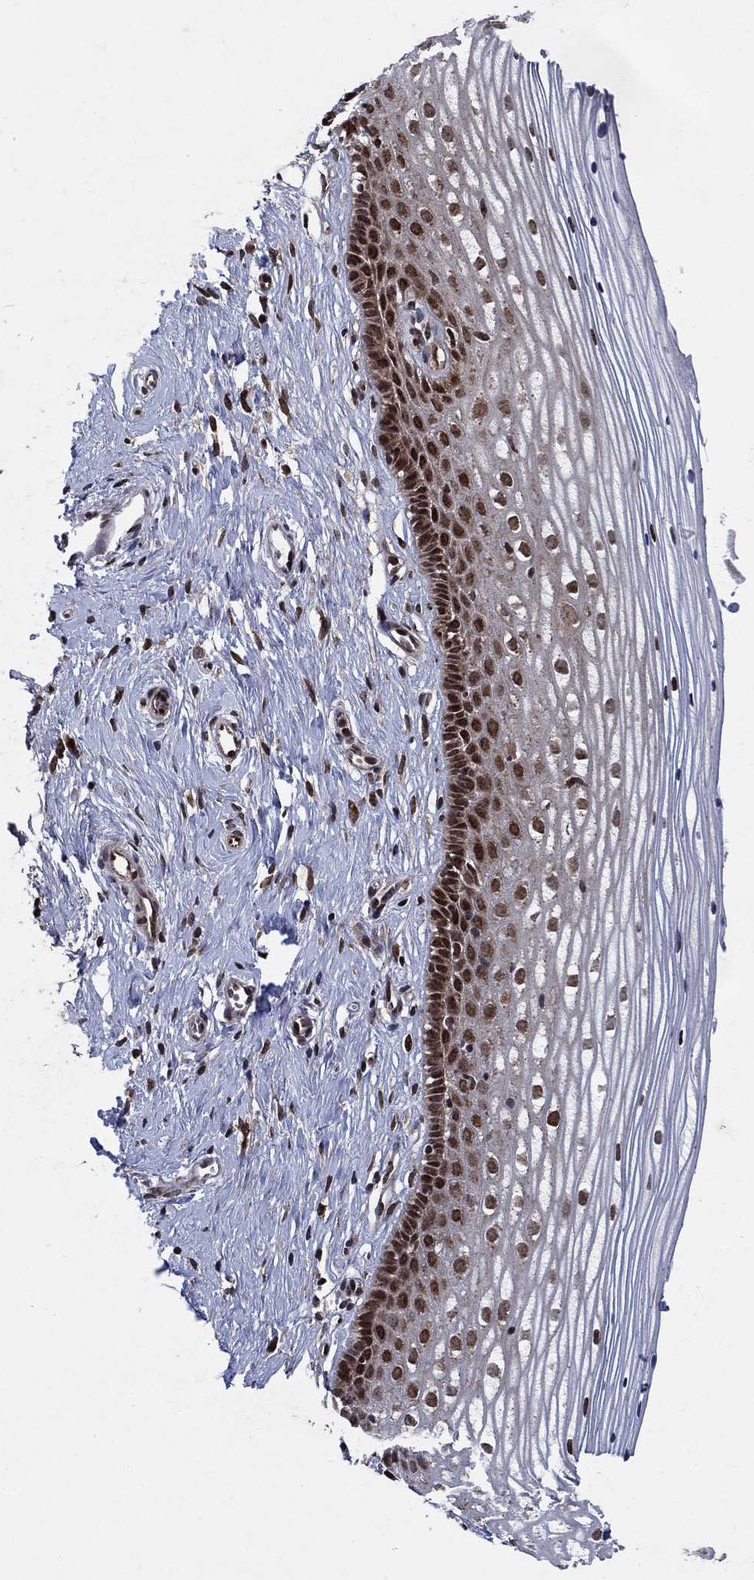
{"staining": {"intensity": "strong", "quantity": "25%-75%", "location": "nuclear"}, "tissue": "cervix", "cell_type": "Glandular cells", "image_type": "normal", "snomed": [{"axis": "morphology", "description": "Normal tissue, NOS"}, {"axis": "topography", "description": "Cervix"}], "caption": "Cervix stained with DAB IHC exhibits high levels of strong nuclear positivity in approximately 25%-75% of glandular cells.", "gene": "PRICKLE4", "patient": {"sex": "female", "age": 40}}